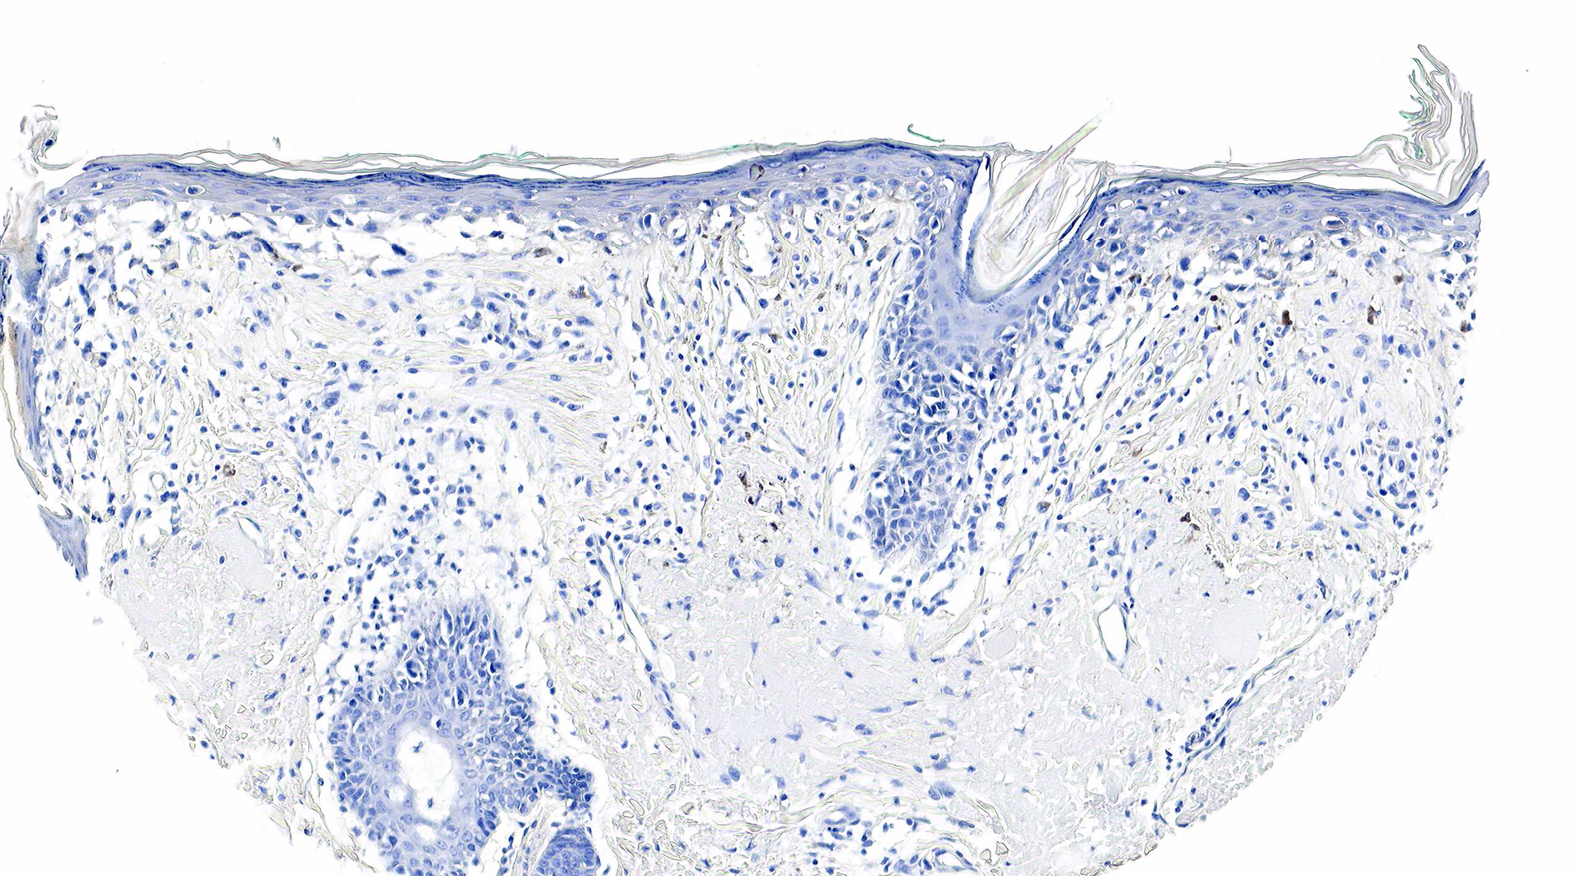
{"staining": {"intensity": "negative", "quantity": "none", "location": "none"}, "tissue": "melanoma", "cell_type": "Tumor cells", "image_type": "cancer", "snomed": [{"axis": "morphology", "description": "Malignant melanoma, NOS"}, {"axis": "topography", "description": "Skin"}], "caption": "Protein analysis of malignant melanoma shows no significant staining in tumor cells. The staining was performed using DAB to visualize the protein expression in brown, while the nuclei were stained in blue with hematoxylin (Magnification: 20x).", "gene": "ACP3", "patient": {"sex": "male", "age": 80}}